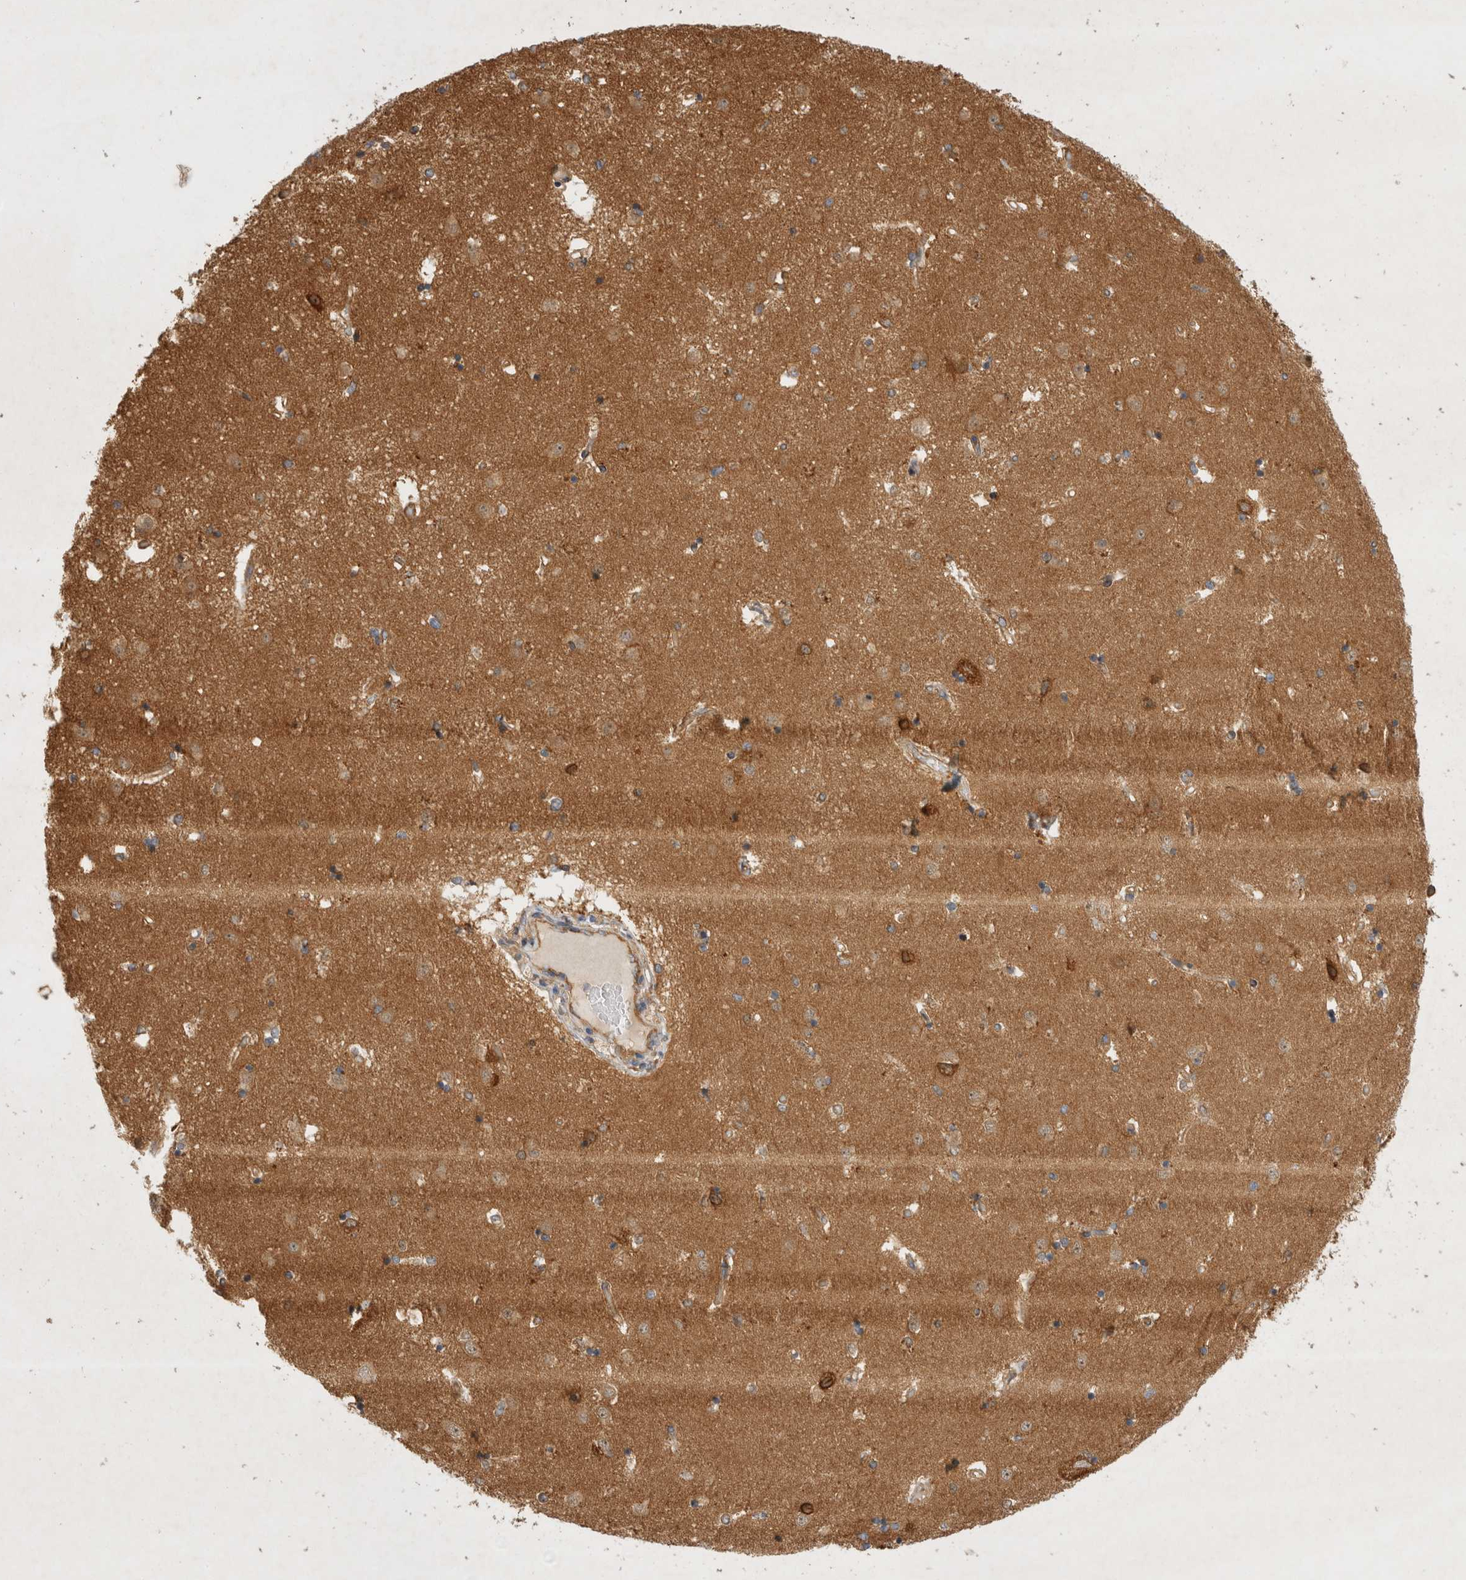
{"staining": {"intensity": "moderate", "quantity": "25%-75%", "location": "cytoplasmic/membranous"}, "tissue": "caudate", "cell_type": "Glial cells", "image_type": "normal", "snomed": [{"axis": "morphology", "description": "Normal tissue, NOS"}, {"axis": "topography", "description": "Lateral ventricle wall"}], "caption": "High-magnification brightfield microscopy of unremarkable caudate stained with DAB (brown) and counterstained with hematoxylin (blue). glial cells exhibit moderate cytoplasmic/membranous positivity is present in approximately25%-75% of cells. The staining was performed using DAB (3,3'-diaminobenzidine), with brown indicating positive protein expression. Nuclei are stained blue with hematoxylin.", "gene": "GPR150", "patient": {"sex": "male", "age": 45}}